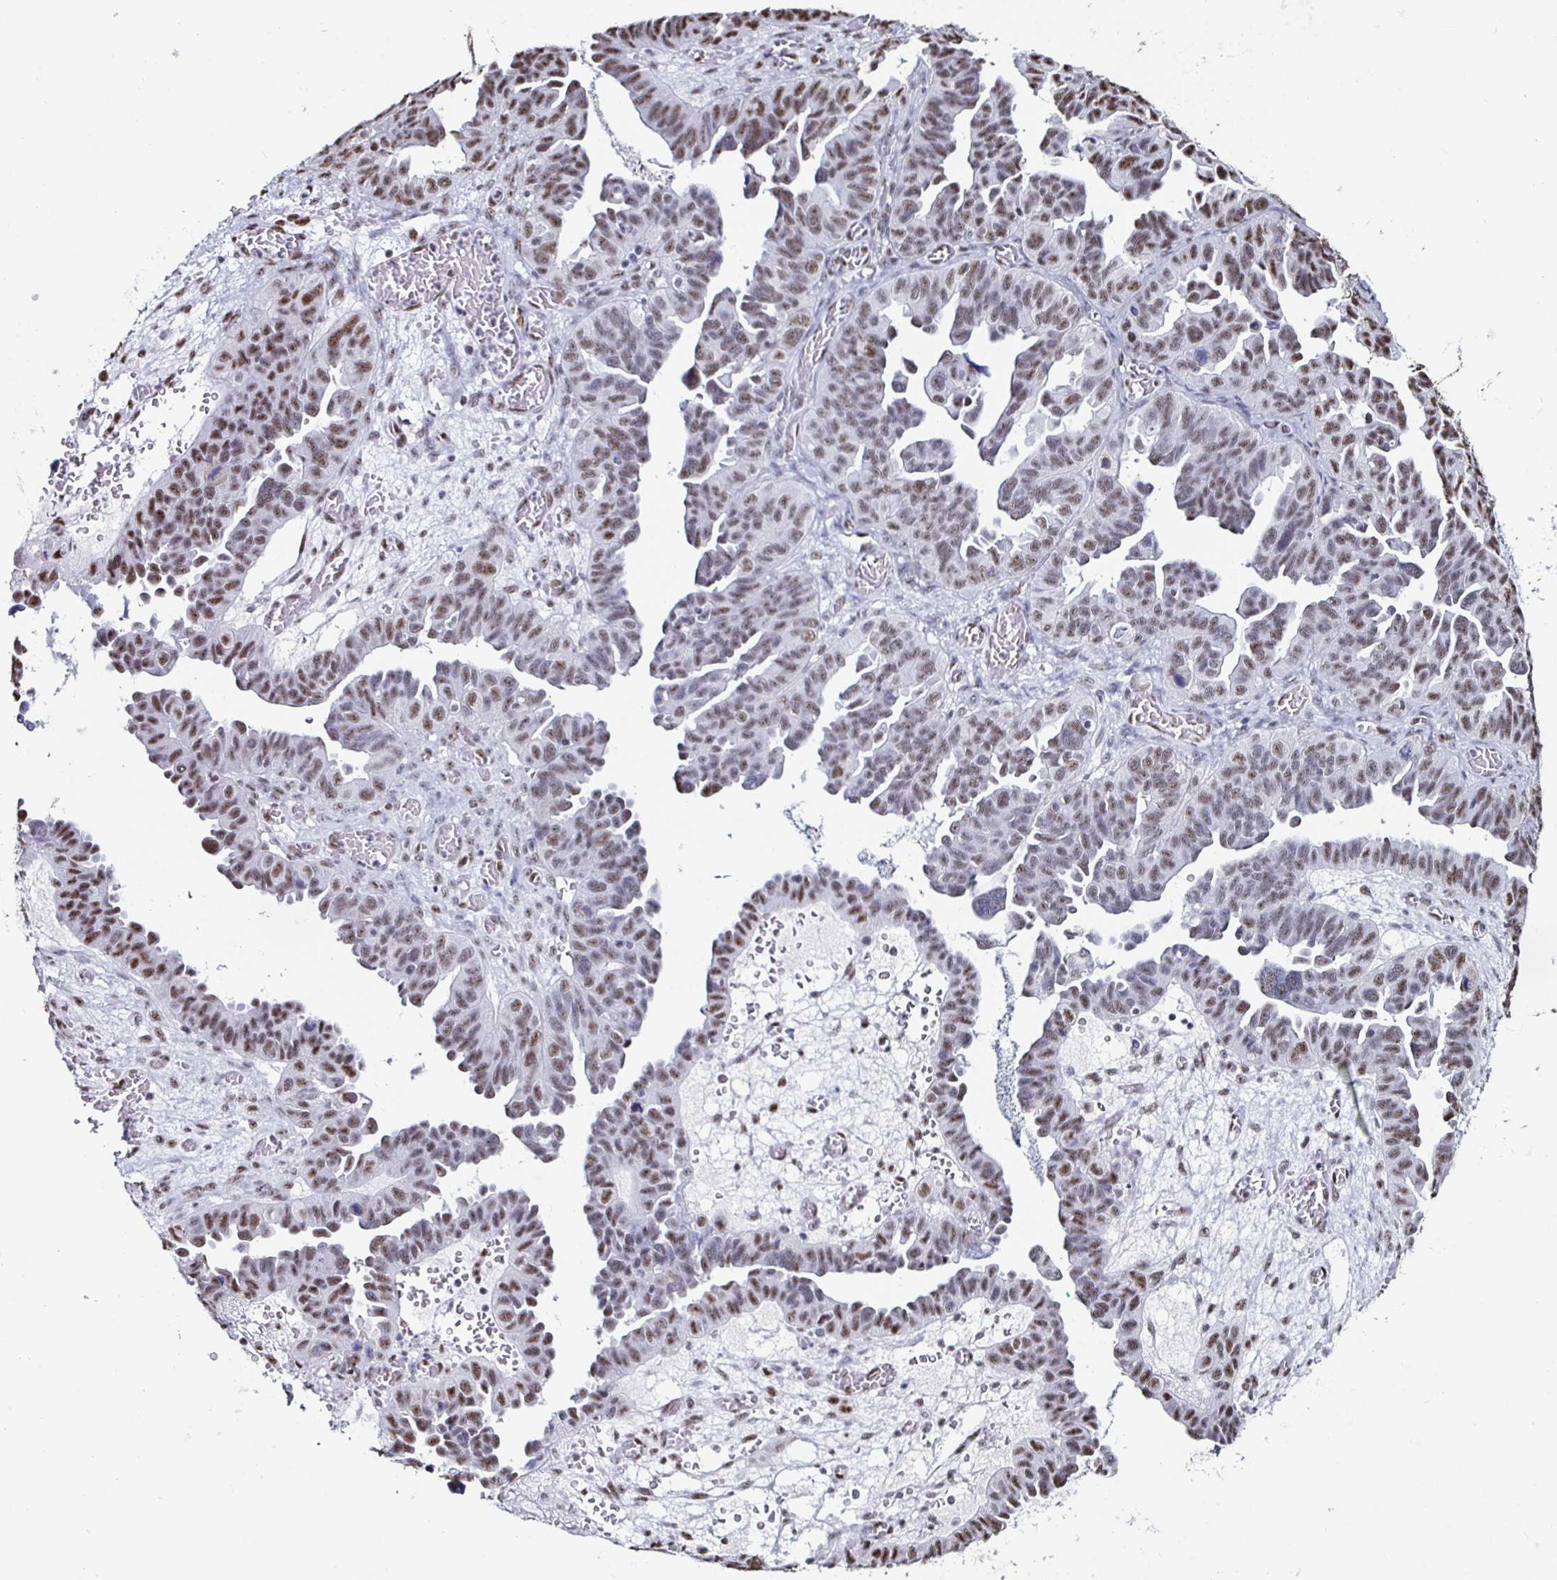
{"staining": {"intensity": "moderate", "quantity": "25%-75%", "location": "nuclear"}, "tissue": "ovarian cancer", "cell_type": "Tumor cells", "image_type": "cancer", "snomed": [{"axis": "morphology", "description": "Cystadenocarcinoma, serous, NOS"}, {"axis": "topography", "description": "Ovary"}], "caption": "Protein analysis of ovarian cancer tissue demonstrates moderate nuclear expression in approximately 25%-75% of tumor cells.", "gene": "DDX39B", "patient": {"sex": "female", "age": 64}}